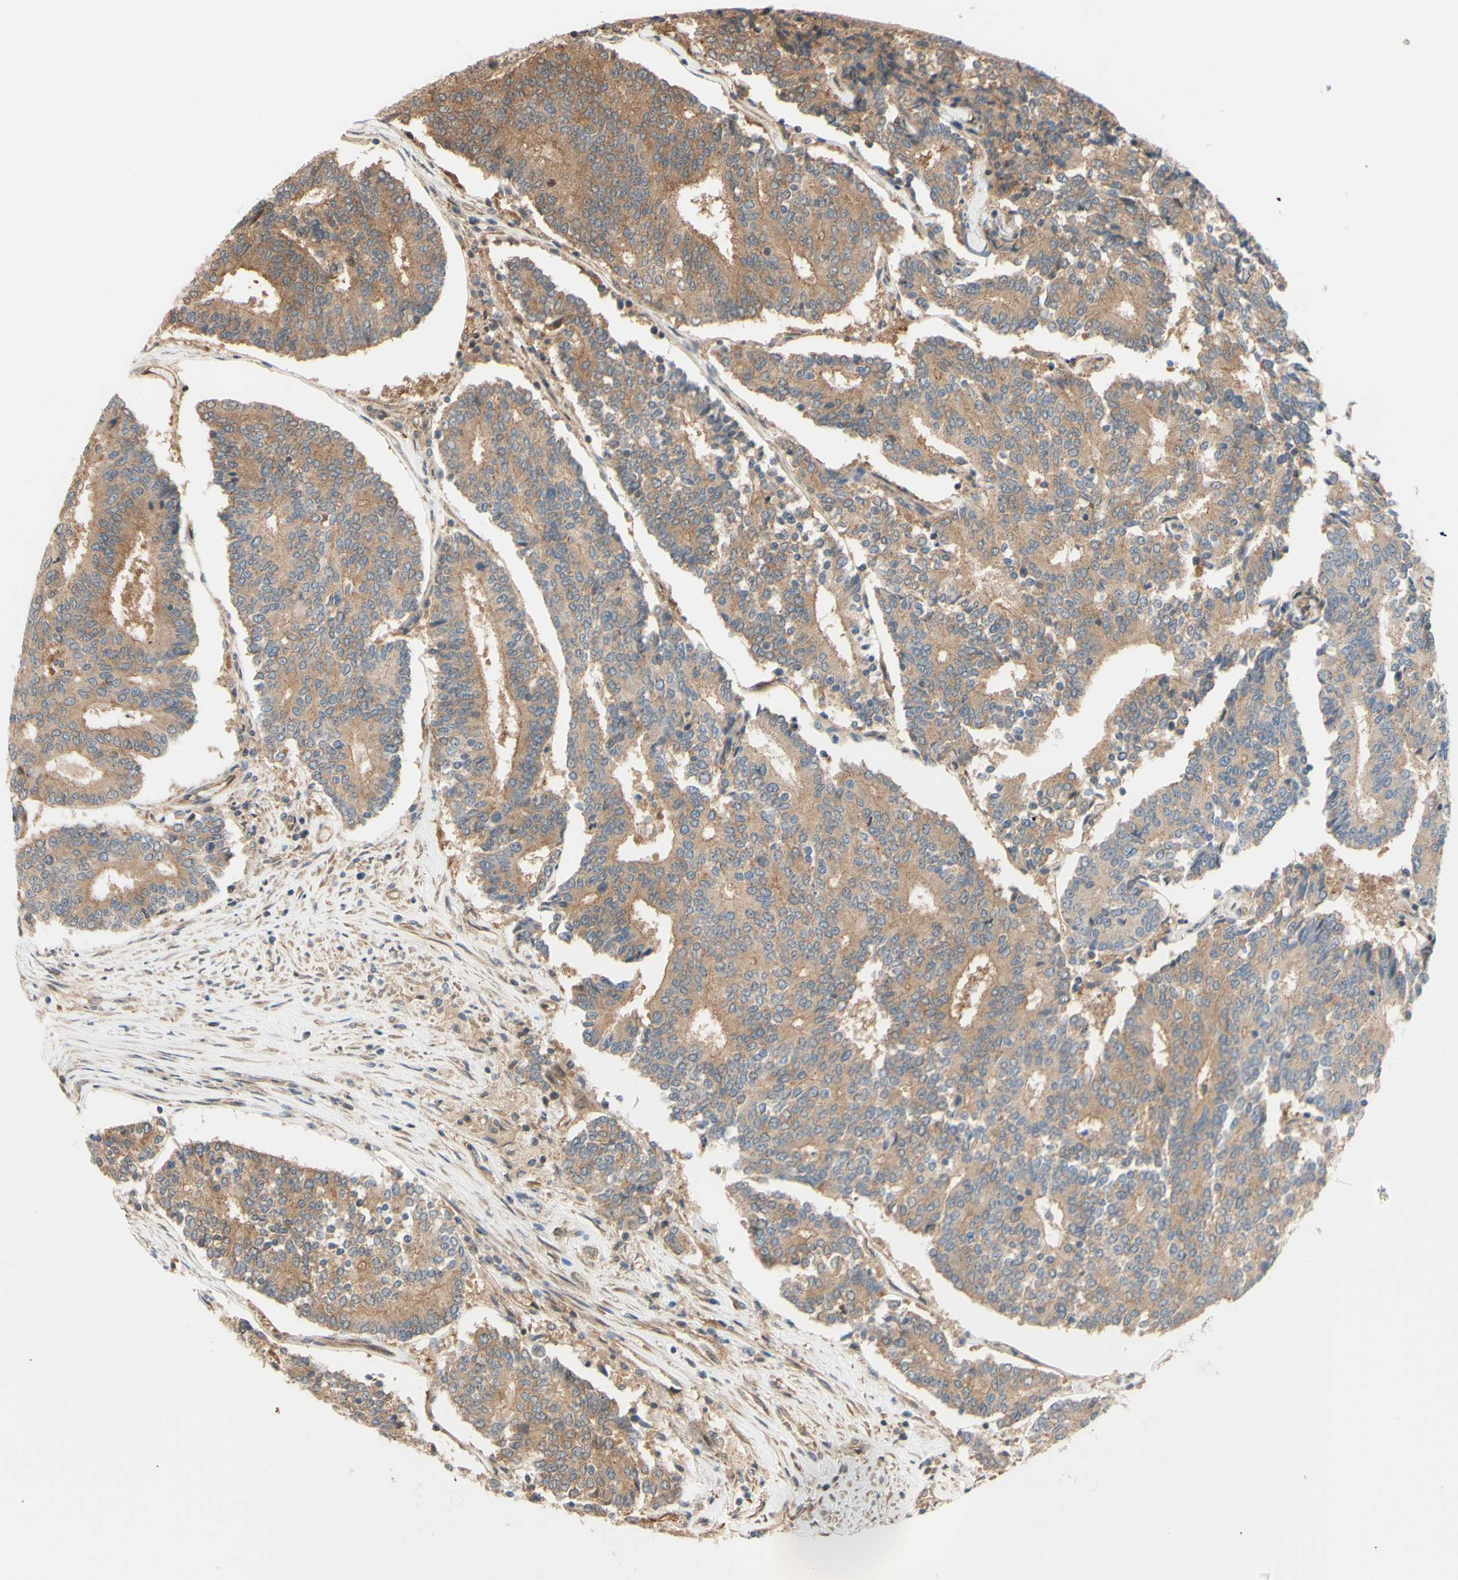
{"staining": {"intensity": "moderate", "quantity": ">75%", "location": "cytoplasmic/membranous"}, "tissue": "prostate cancer", "cell_type": "Tumor cells", "image_type": "cancer", "snomed": [{"axis": "morphology", "description": "Normal tissue, NOS"}, {"axis": "morphology", "description": "Adenocarcinoma, High grade"}, {"axis": "topography", "description": "Prostate"}, {"axis": "topography", "description": "Seminal veicle"}], "caption": "Adenocarcinoma (high-grade) (prostate) stained for a protein (brown) demonstrates moderate cytoplasmic/membranous positive positivity in approximately >75% of tumor cells.", "gene": "DYNLRB1", "patient": {"sex": "male", "age": 55}}